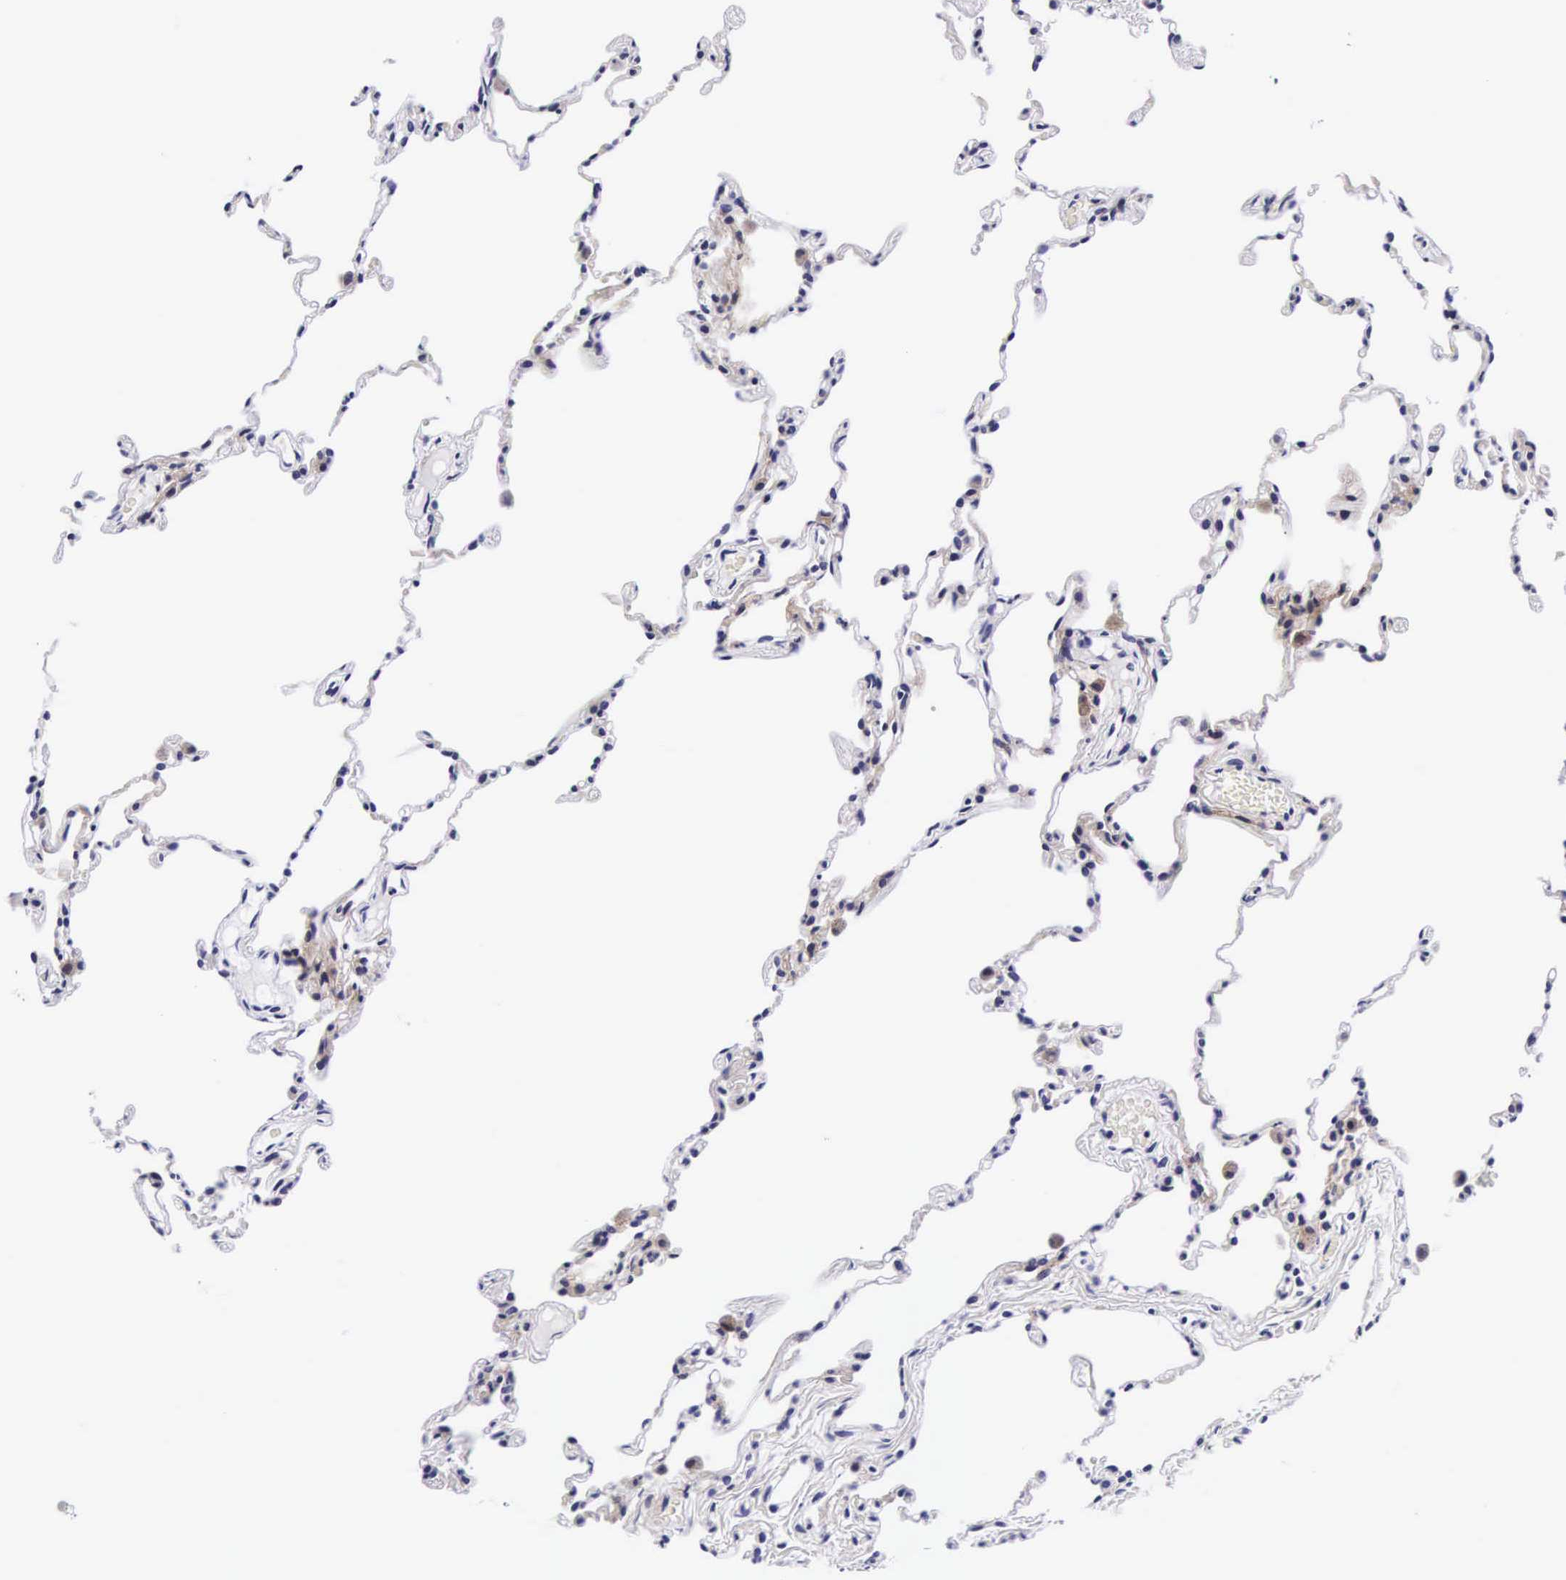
{"staining": {"intensity": "negative", "quantity": "none", "location": "none"}, "tissue": "lung", "cell_type": "Alveolar cells", "image_type": "normal", "snomed": [{"axis": "morphology", "description": "Normal tissue, NOS"}, {"axis": "topography", "description": "Lung"}], "caption": "Immunohistochemistry histopathology image of unremarkable lung: lung stained with DAB reveals no significant protein expression in alveolar cells.", "gene": "UPRT", "patient": {"sex": "female", "age": 61}}